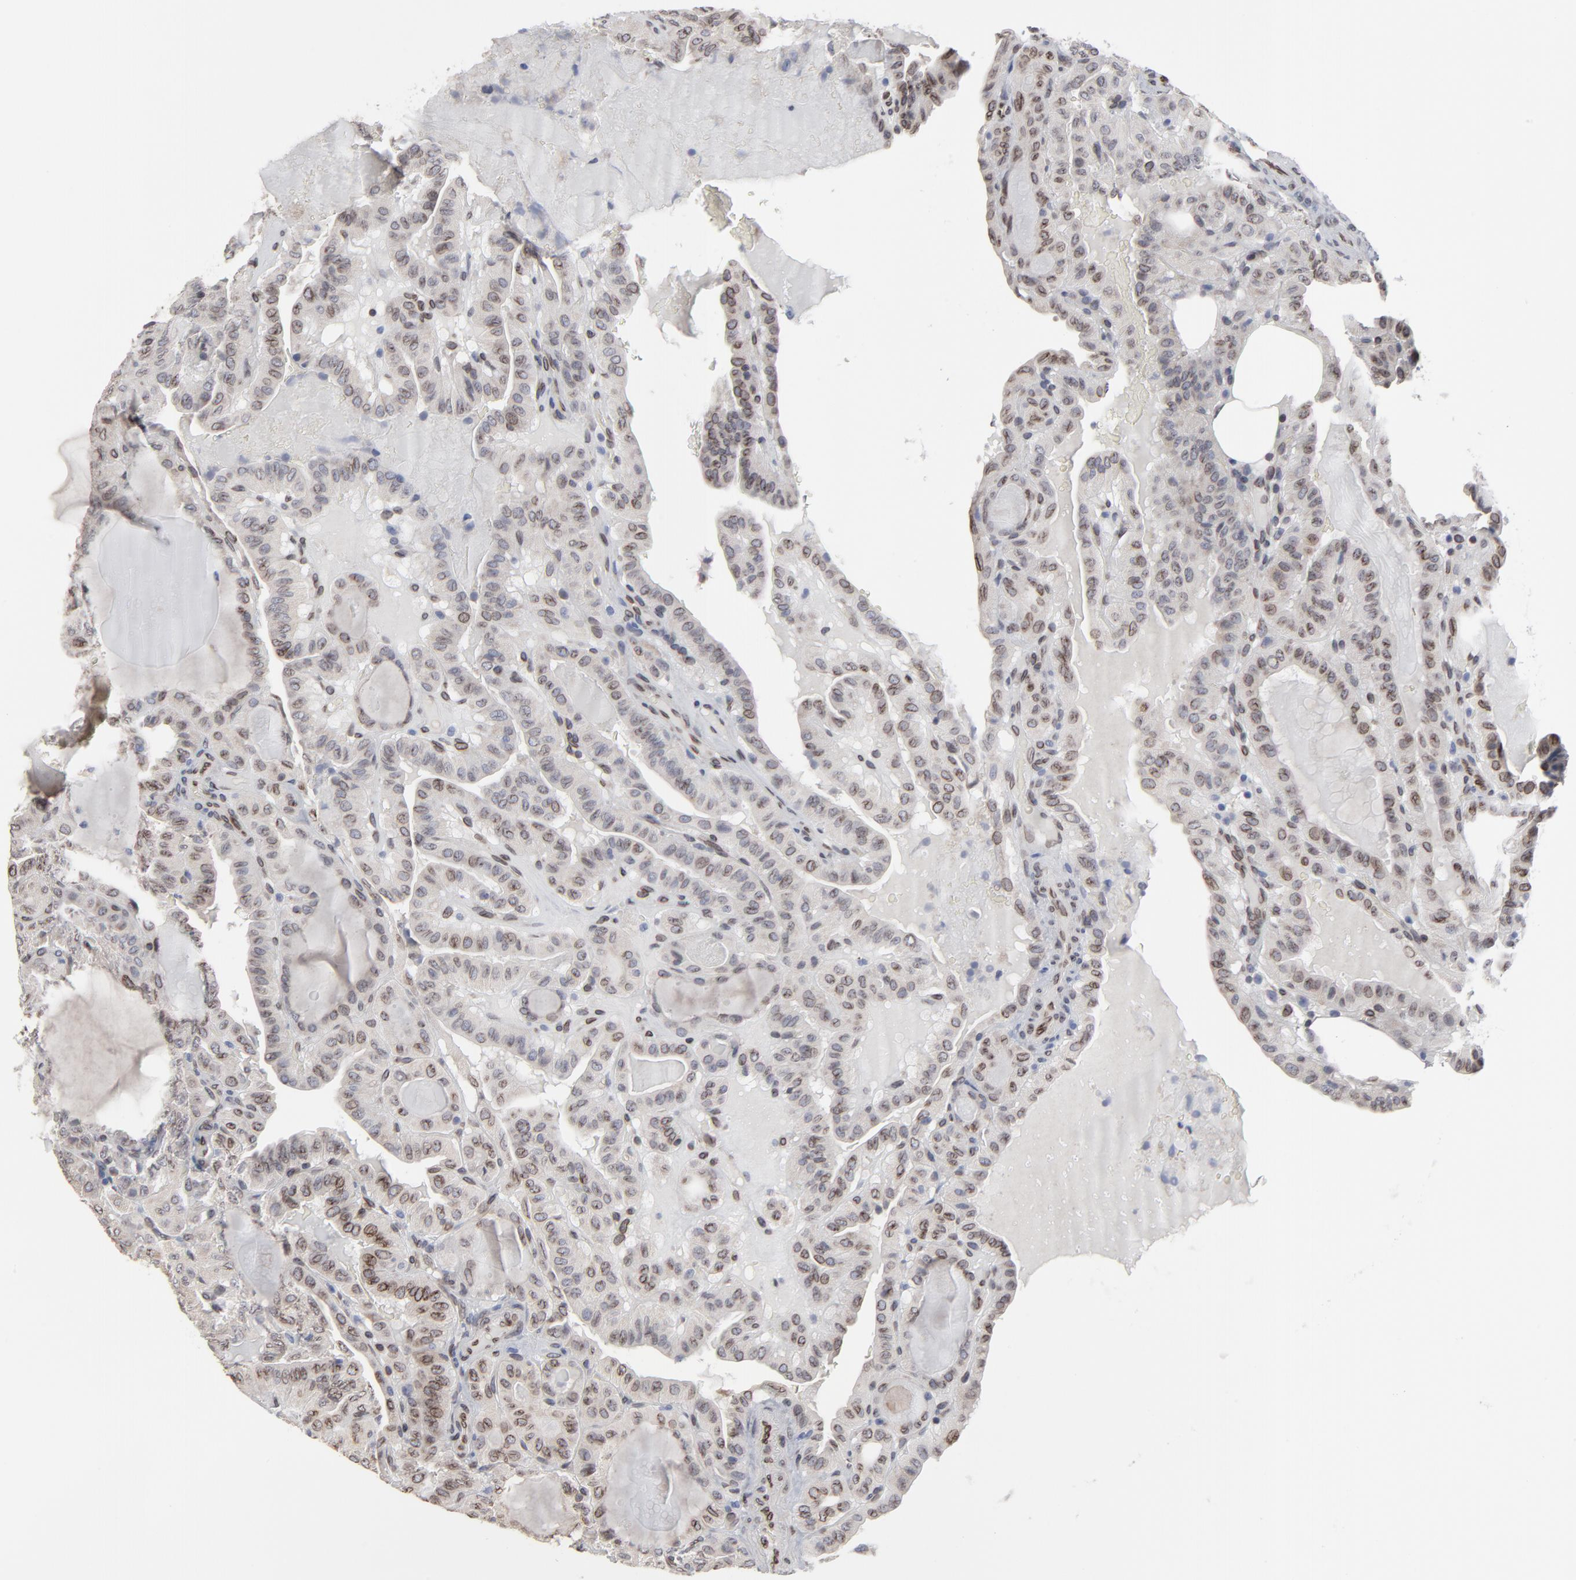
{"staining": {"intensity": "moderate", "quantity": "25%-75%", "location": "cytoplasmic/membranous,nuclear"}, "tissue": "thyroid cancer", "cell_type": "Tumor cells", "image_type": "cancer", "snomed": [{"axis": "morphology", "description": "Papillary adenocarcinoma, NOS"}, {"axis": "topography", "description": "Thyroid gland"}], "caption": "Immunohistochemical staining of human papillary adenocarcinoma (thyroid) displays medium levels of moderate cytoplasmic/membranous and nuclear protein staining in approximately 25%-75% of tumor cells.", "gene": "SYNE2", "patient": {"sex": "male", "age": 77}}